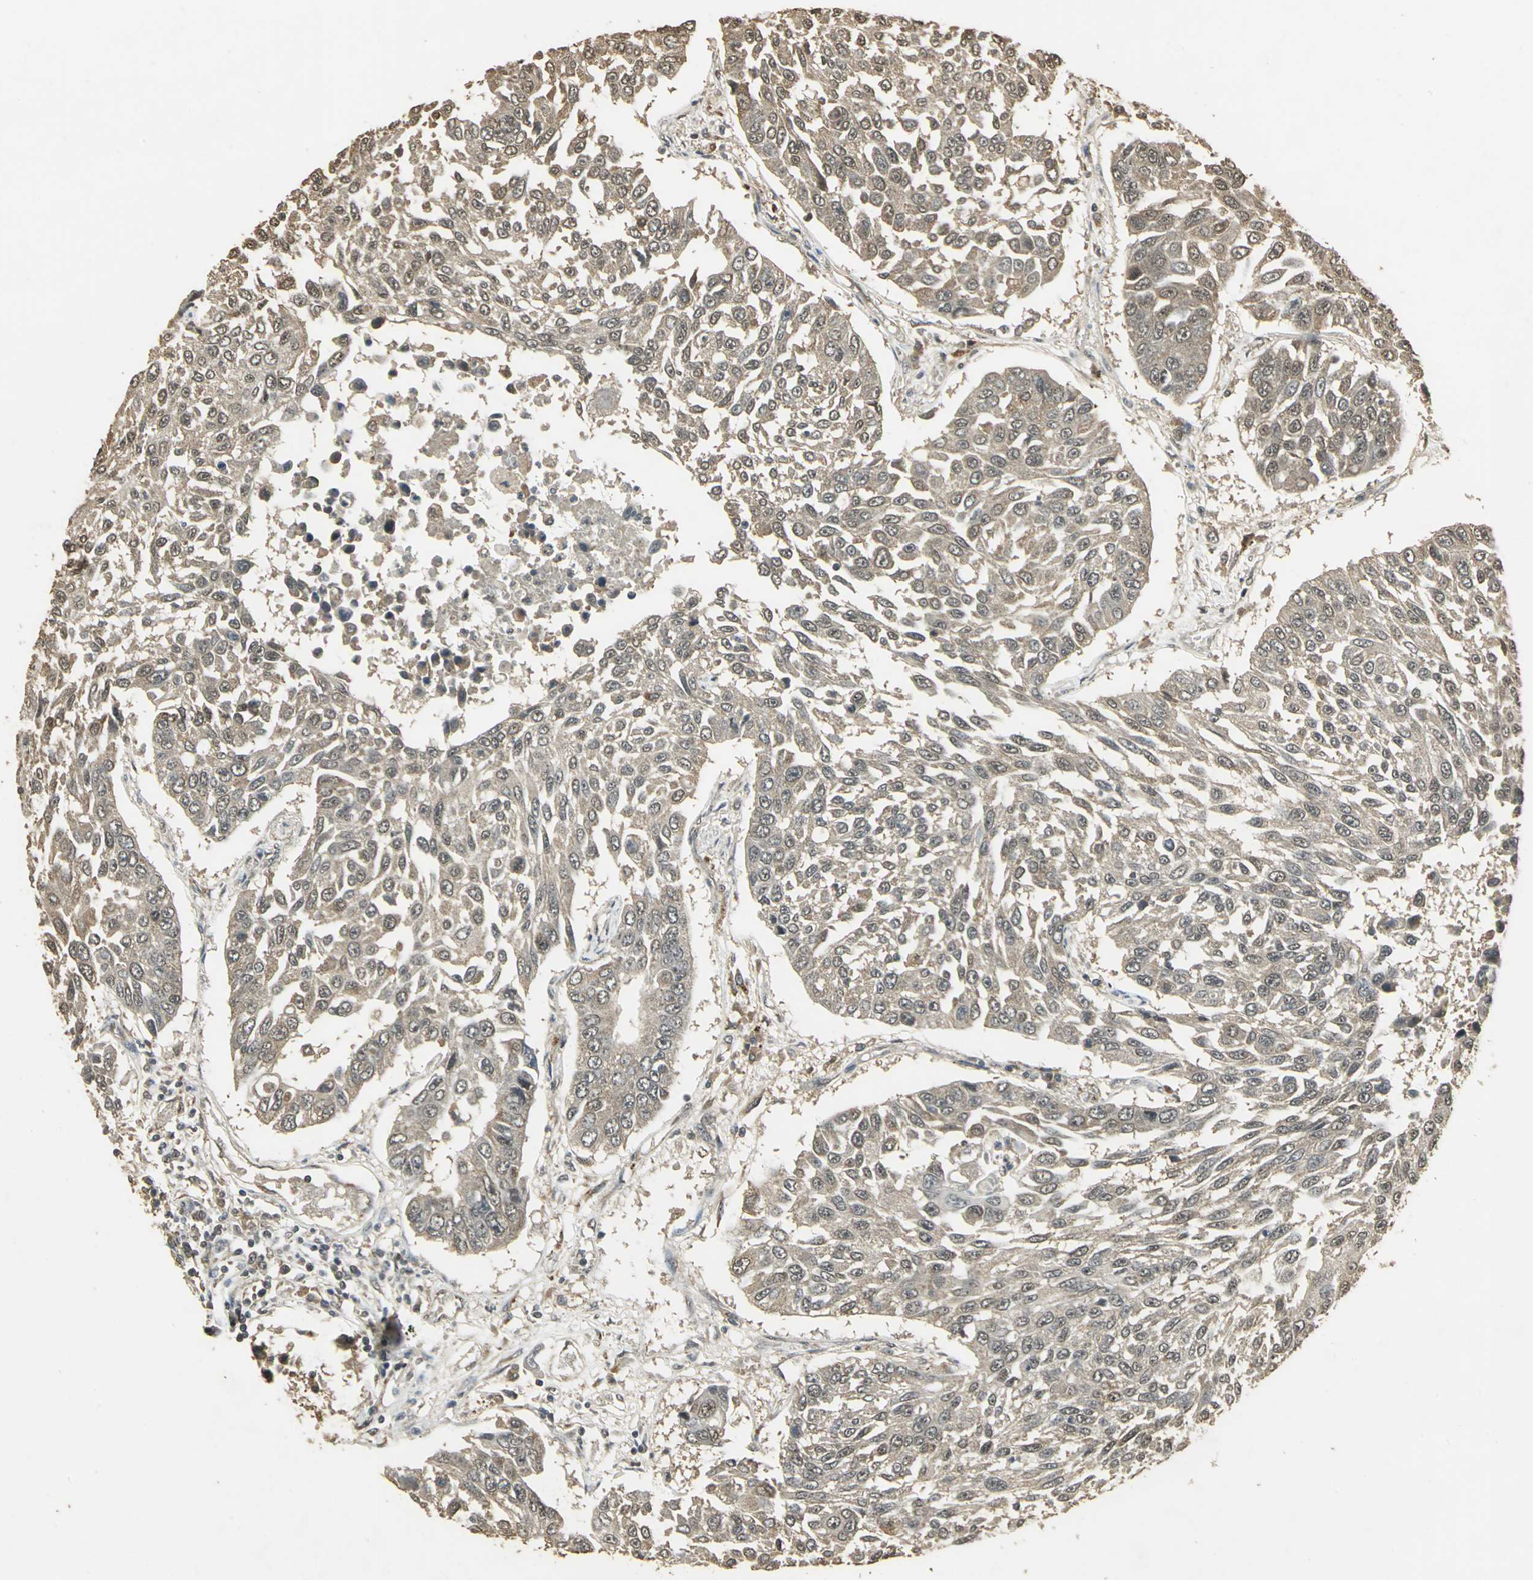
{"staining": {"intensity": "weak", "quantity": ">75%", "location": "cytoplasmic/membranous"}, "tissue": "lung cancer", "cell_type": "Tumor cells", "image_type": "cancer", "snomed": [{"axis": "morphology", "description": "Squamous cell carcinoma, NOS"}, {"axis": "topography", "description": "Lung"}], "caption": "Brown immunohistochemical staining in human lung cancer demonstrates weak cytoplasmic/membranous expression in approximately >75% of tumor cells. The staining was performed using DAB to visualize the protein expression in brown, while the nuclei were stained in blue with hematoxylin (Magnification: 20x).", "gene": "UCHL5", "patient": {"sex": "male", "age": 71}}